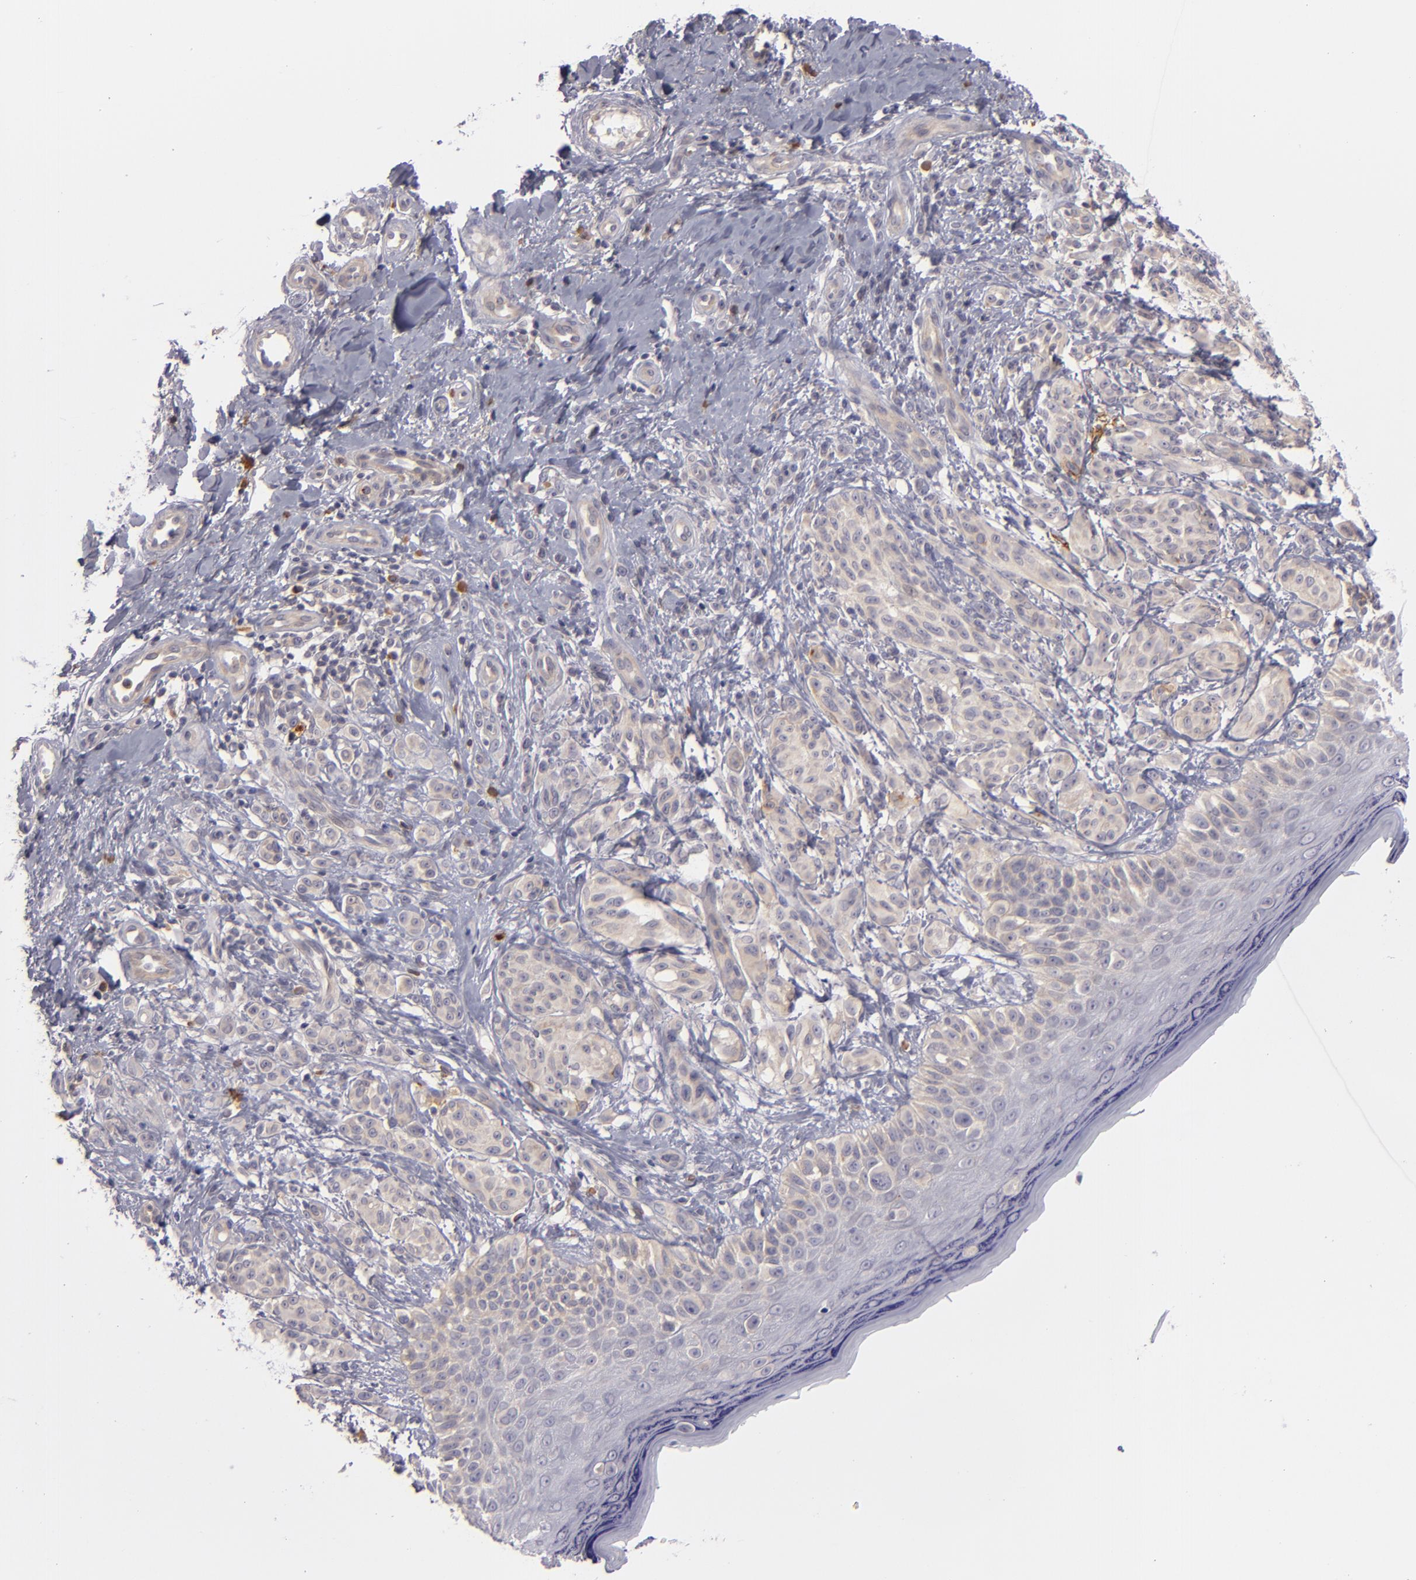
{"staining": {"intensity": "weak", "quantity": ">75%", "location": "cytoplasmic/membranous"}, "tissue": "melanoma", "cell_type": "Tumor cells", "image_type": "cancer", "snomed": [{"axis": "morphology", "description": "Malignant melanoma, NOS"}, {"axis": "topography", "description": "Skin"}], "caption": "This image reveals immunohistochemistry (IHC) staining of melanoma, with low weak cytoplasmic/membranous positivity in approximately >75% of tumor cells.", "gene": "CD83", "patient": {"sex": "male", "age": 57}}